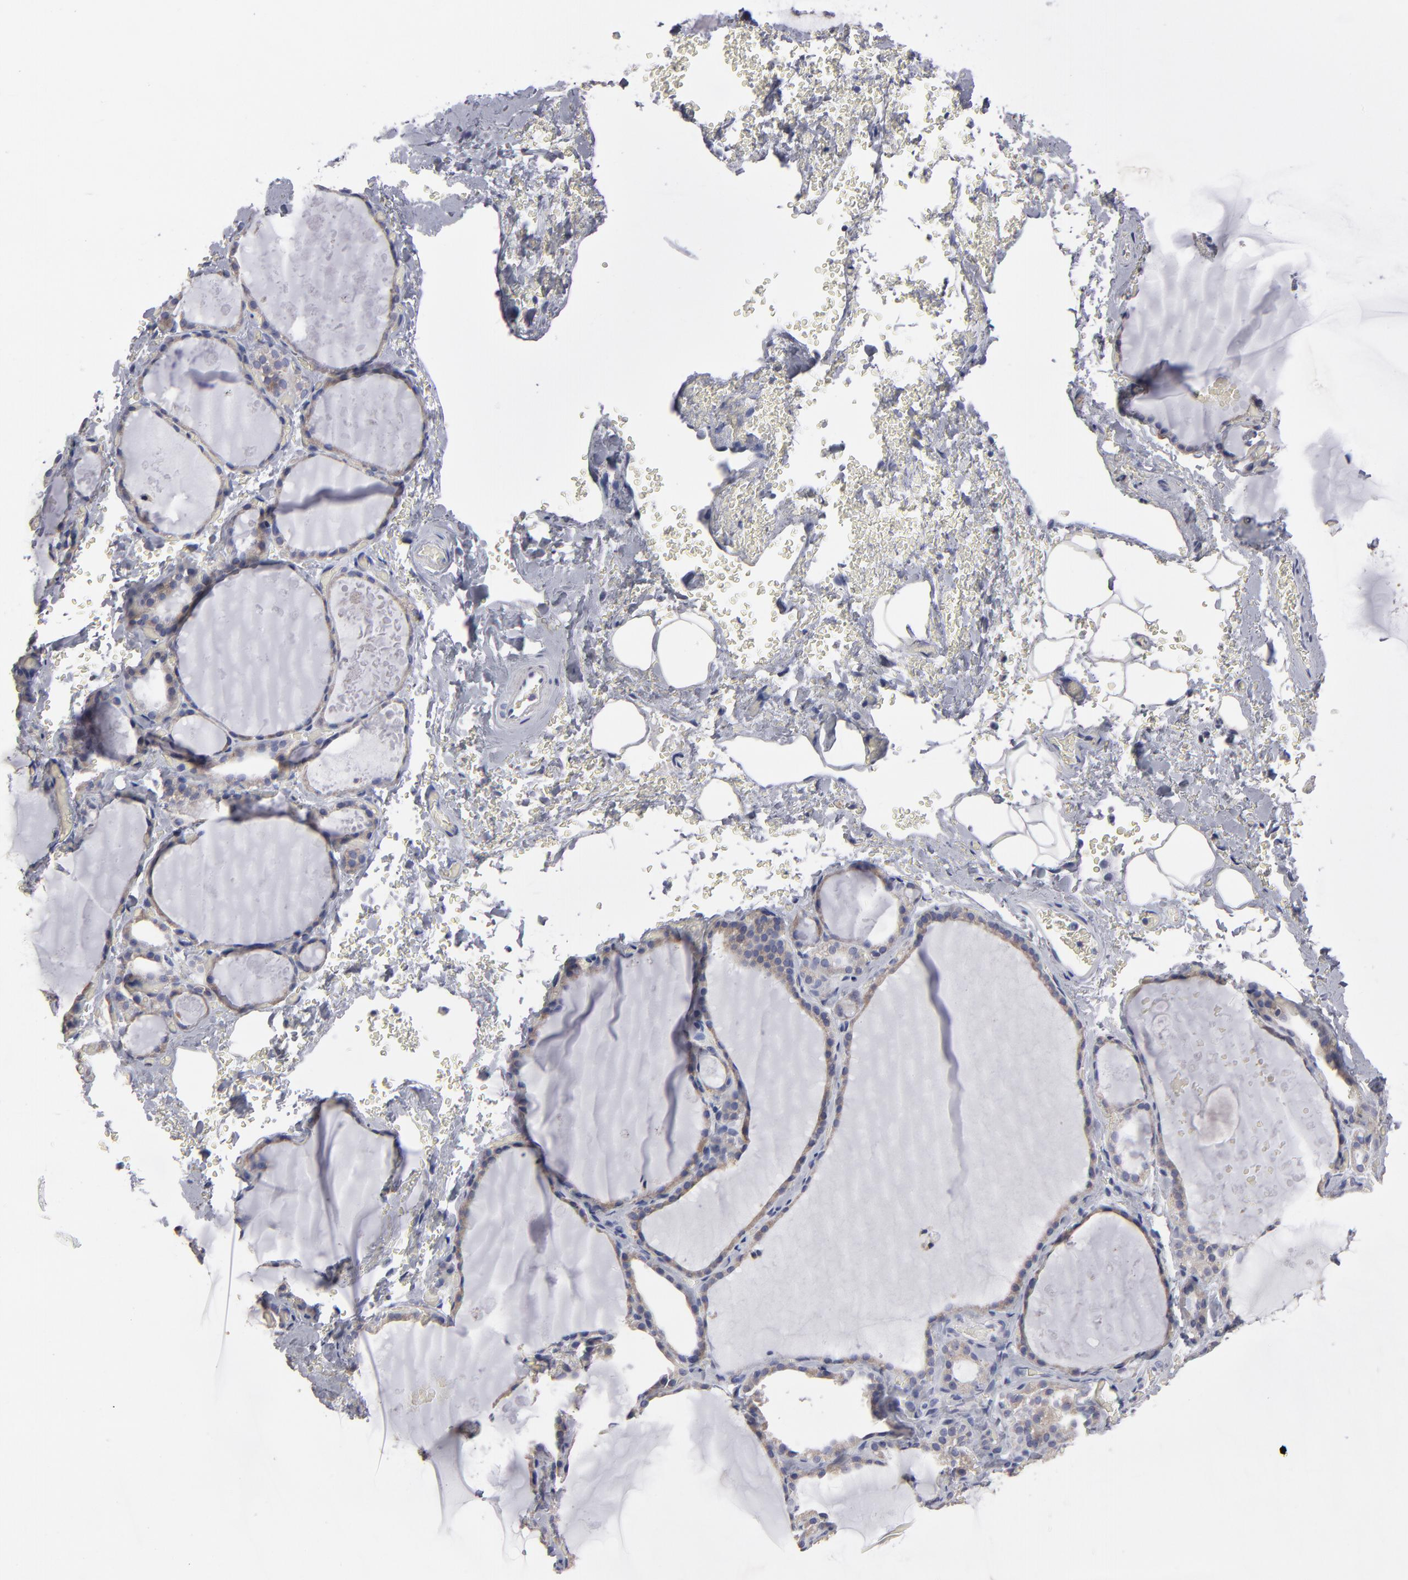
{"staining": {"intensity": "weak", "quantity": "<25%", "location": "cytoplasmic/membranous"}, "tissue": "thyroid gland", "cell_type": "Glandular cells", "image_type": "normal", "snomed": [{"axis": "morphology", "description": "Normal tissue, NOS"}, {"axis": "topography", "description": "Thyroid gland"}], "caption": "Glandular cells show no significant staining in normal thyroid gland. Nuclei are stained in blue.", "gene": "CCDC80", "patient": {"sex": "male", "age": 61}}